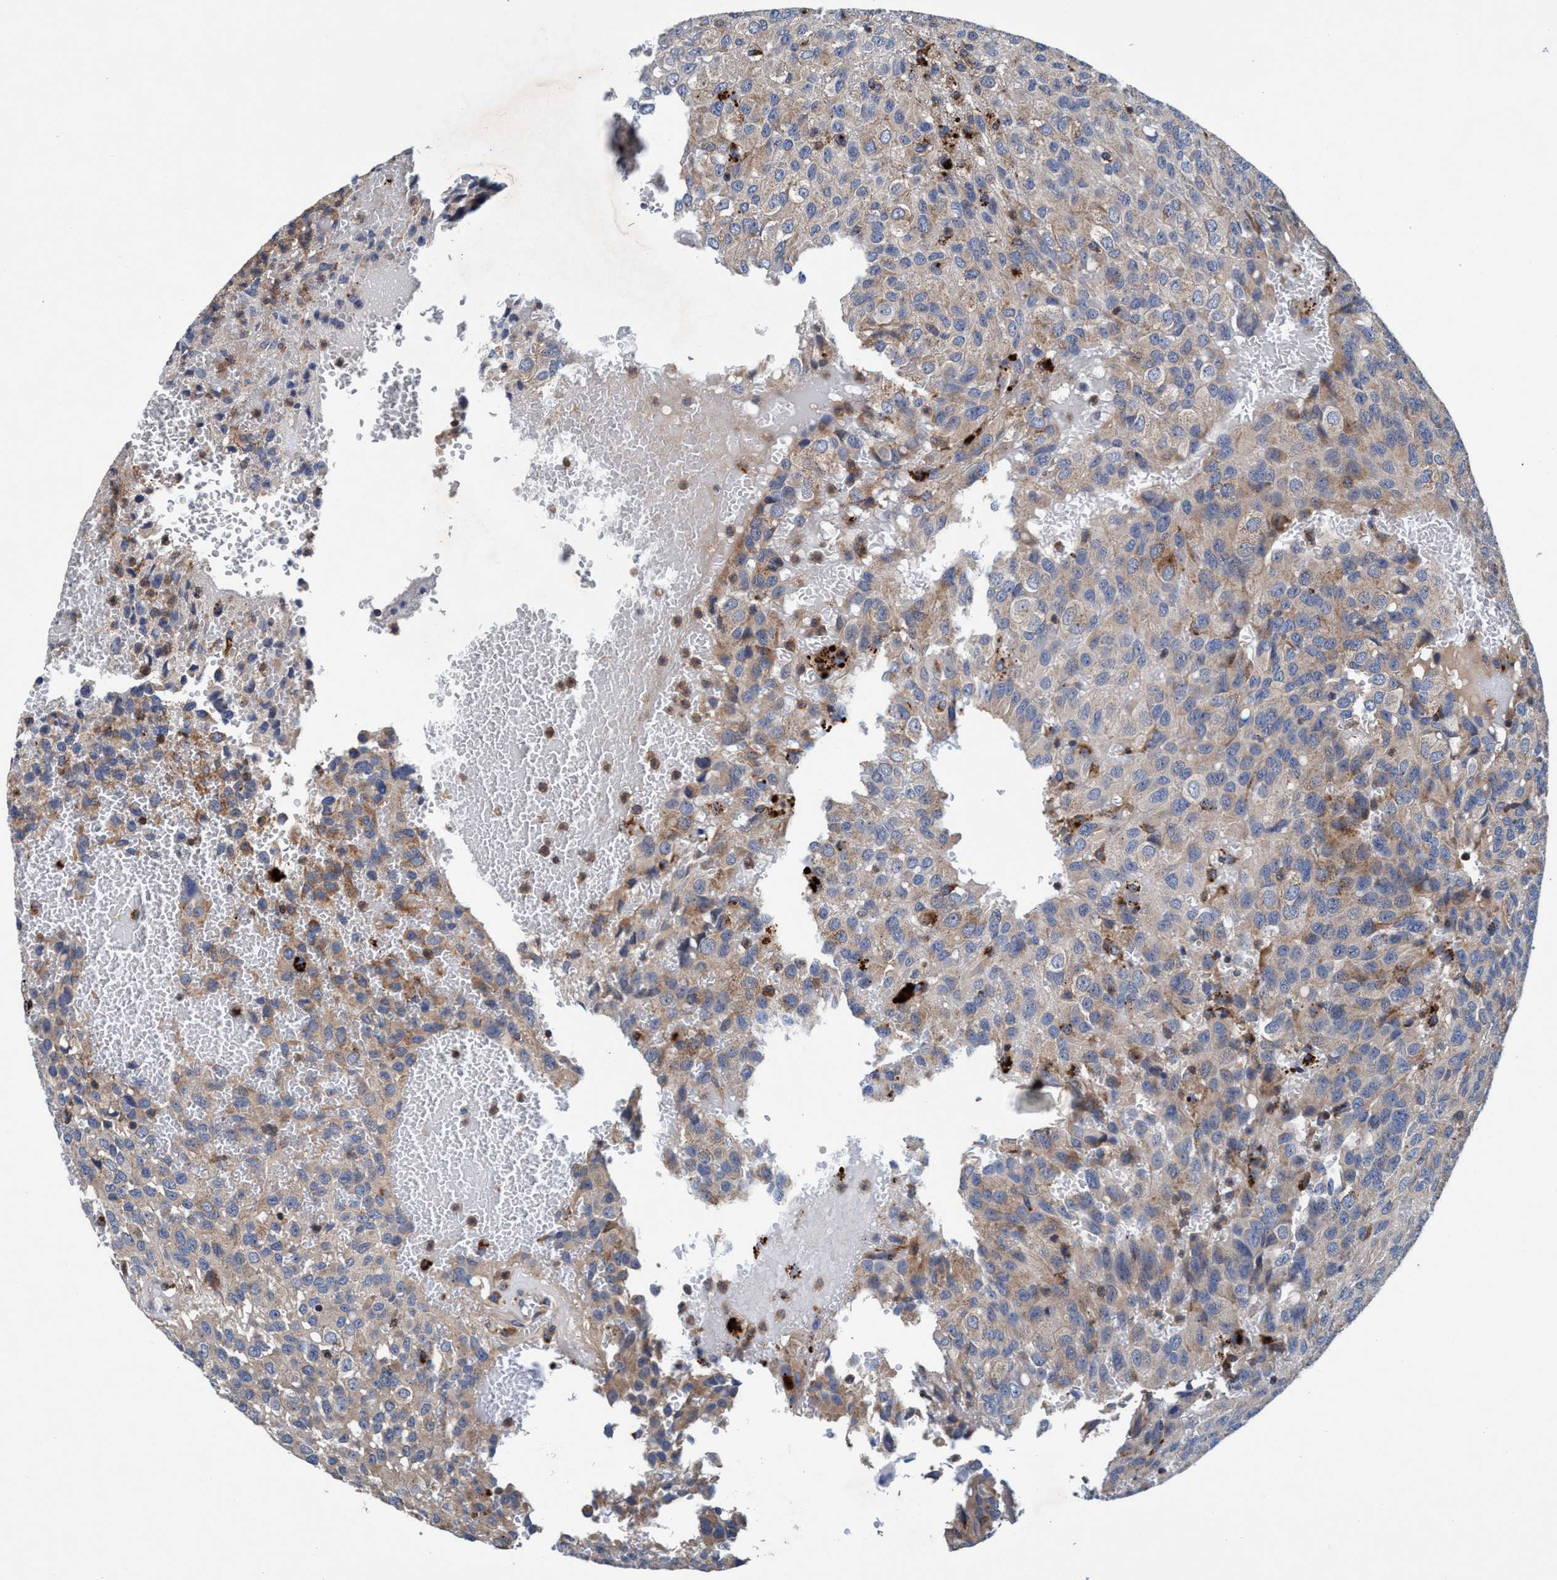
{"staining": {"intensity": "weak", "quantity": "25%-75%", "location": "cytoplasmic/membranous"}, "tissue": "glioma", "cell_type": "Tumor cells", "image_type": "cancer", "snomed": [{"axis": "morphology", "description": "Glioma, malignant, High grade"}, {"axis": "topography", "description": "Brain"}], "caption": "Glioma was stained to show a protein in brown. There is low levels of weak cytoplasmic/membranous staining in about 25%-75% of tumor cells.", "gene": "ENDOG", "patient": {"sex": "male", "age": 32}}